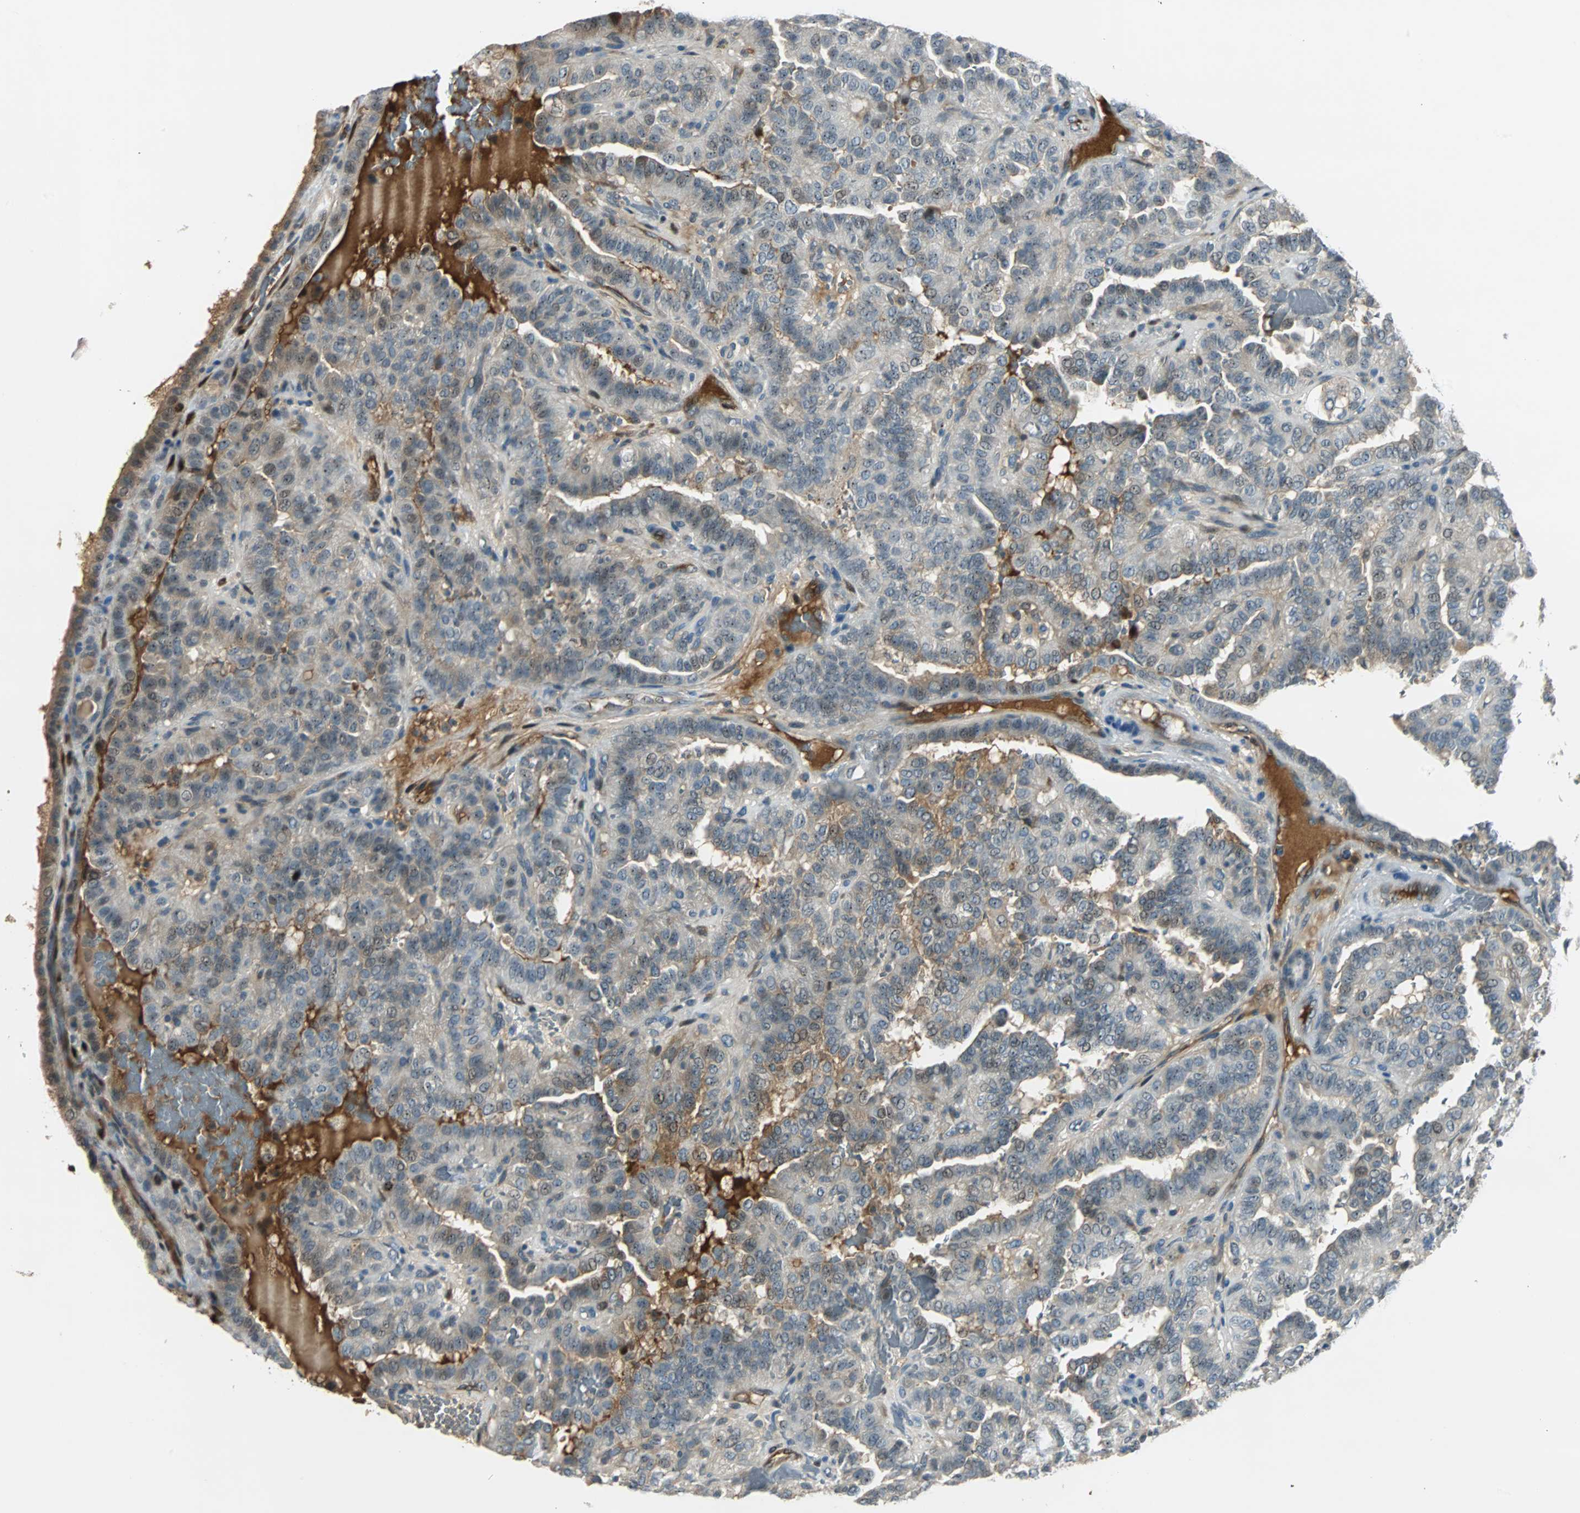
{"staining": {"intensity": "weak", "quantity": "25%-75%", "location": "cytoplasmic/membranous,nuclear"}, "tissue": "thyroid cancer", "cell_type": "Tumor cells", "image_type": "cancer", "snomed": [{"axis": "morphology", "description": "Papillary adenocarcinoma, NOS"}, {"axis": "topography", "description": "Thyroid gland"}], "caption": "The image demonstrates staining of thyroid cancer (papillary adenocarcinoma), revealing weak cytoplasmic/membranous and nuclear protein staining (brown color) within tumor cells.", "gene": "FHL2", "patient": {"sex": "male", "age": 77}}